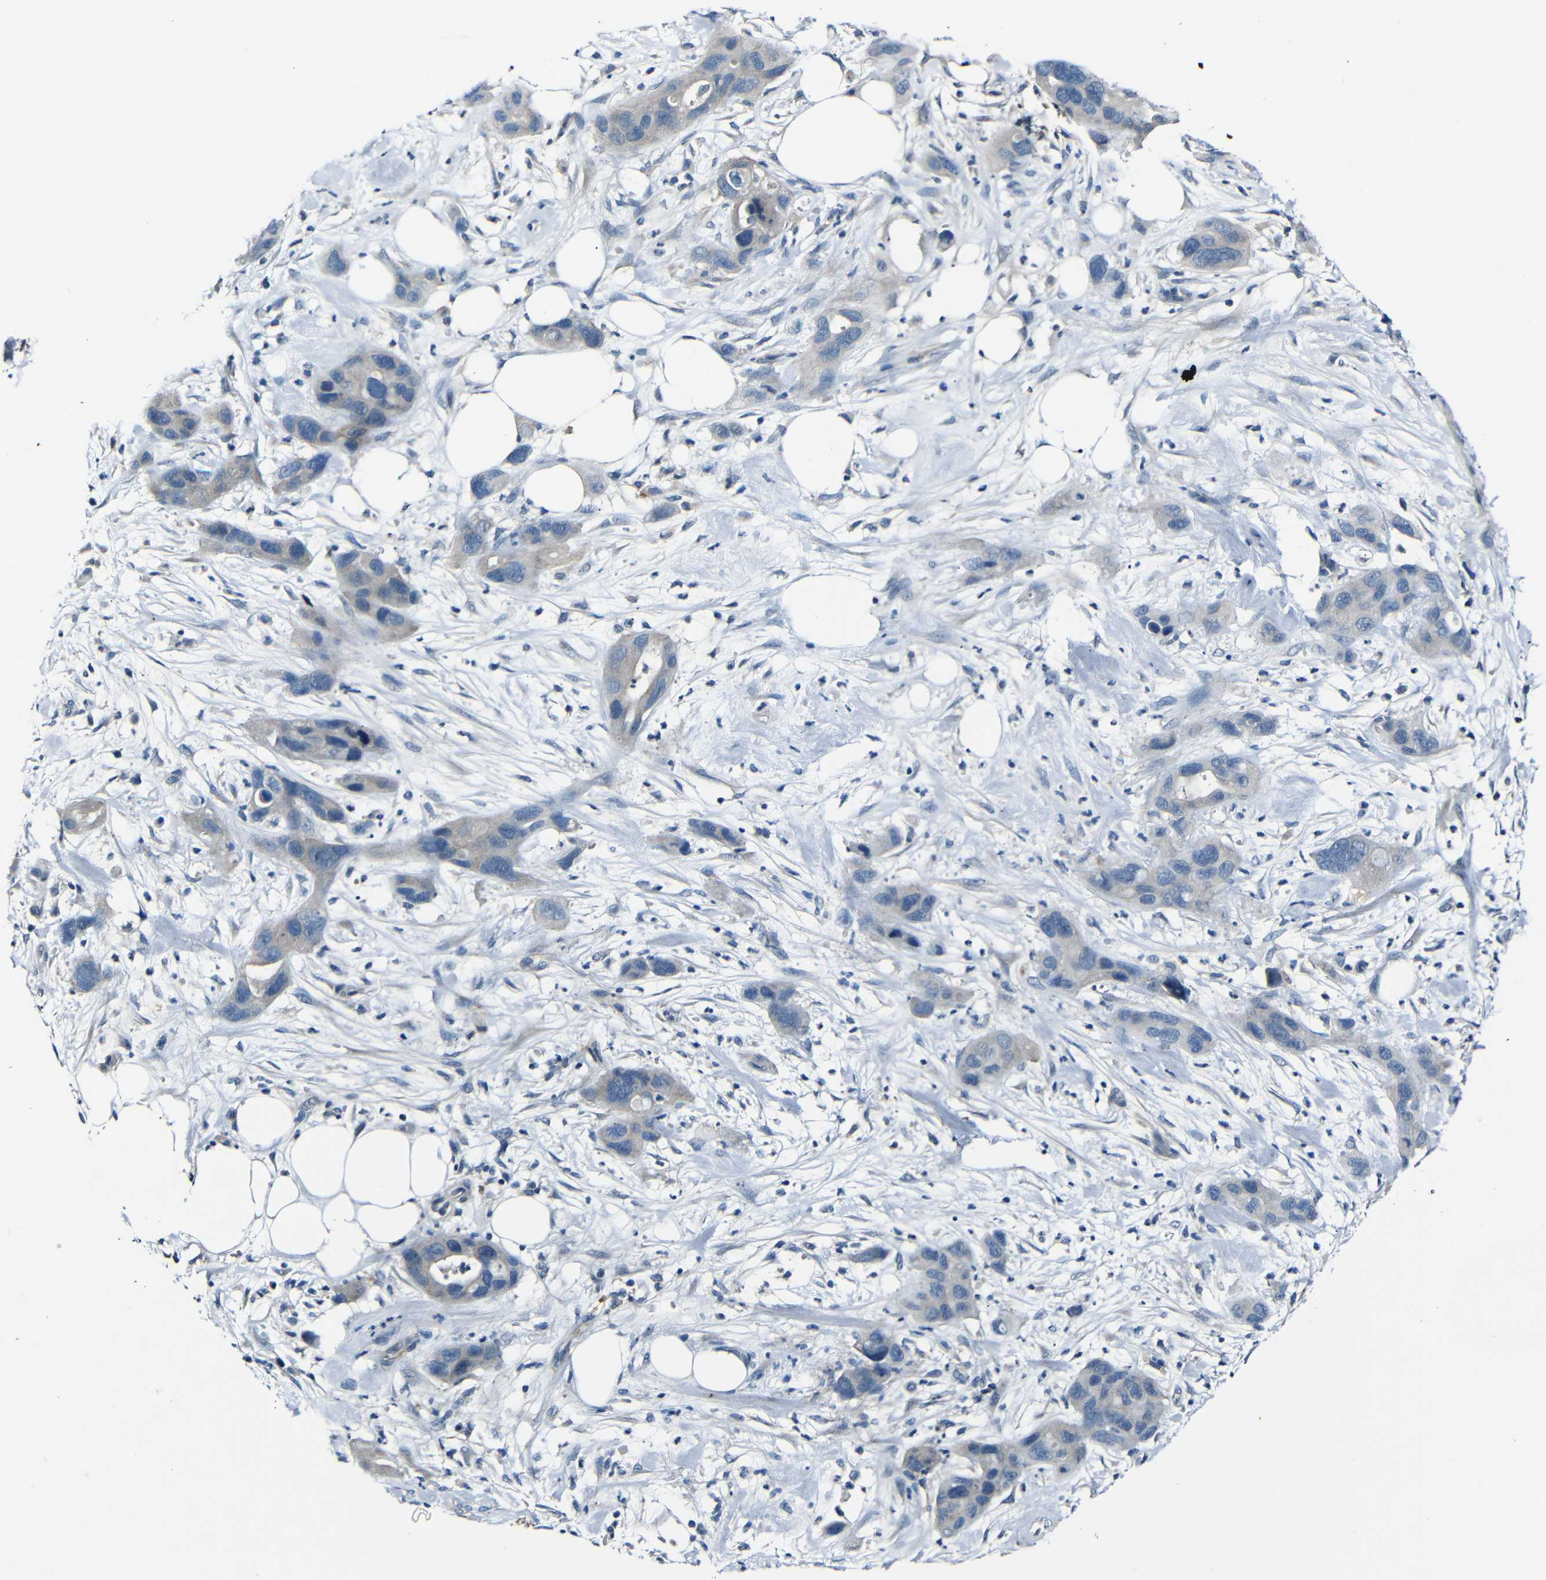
{"staining": {"intensity": "weak", "quantity": ">75%", "location": "cytoplasmic/membranous"}, "tissue": "pancreatic cancer", "cell_type": "Tumor cells", "image_type": "cancer", "snomed": [{"axis": "morphology", "description": "Adenocarcinoma, NOS"}, {"axis": "topography", "description": "Pancreas"}], "caption": "Approximately >75% of tumor cells in pancreatic adenocarcinoma demonstrate weak cytoplasmic/membranous protein expression as visualized by brown immunohistochemical staining.", "gene": "ANK3", "patient": {"sex": "female", "age": 71}}